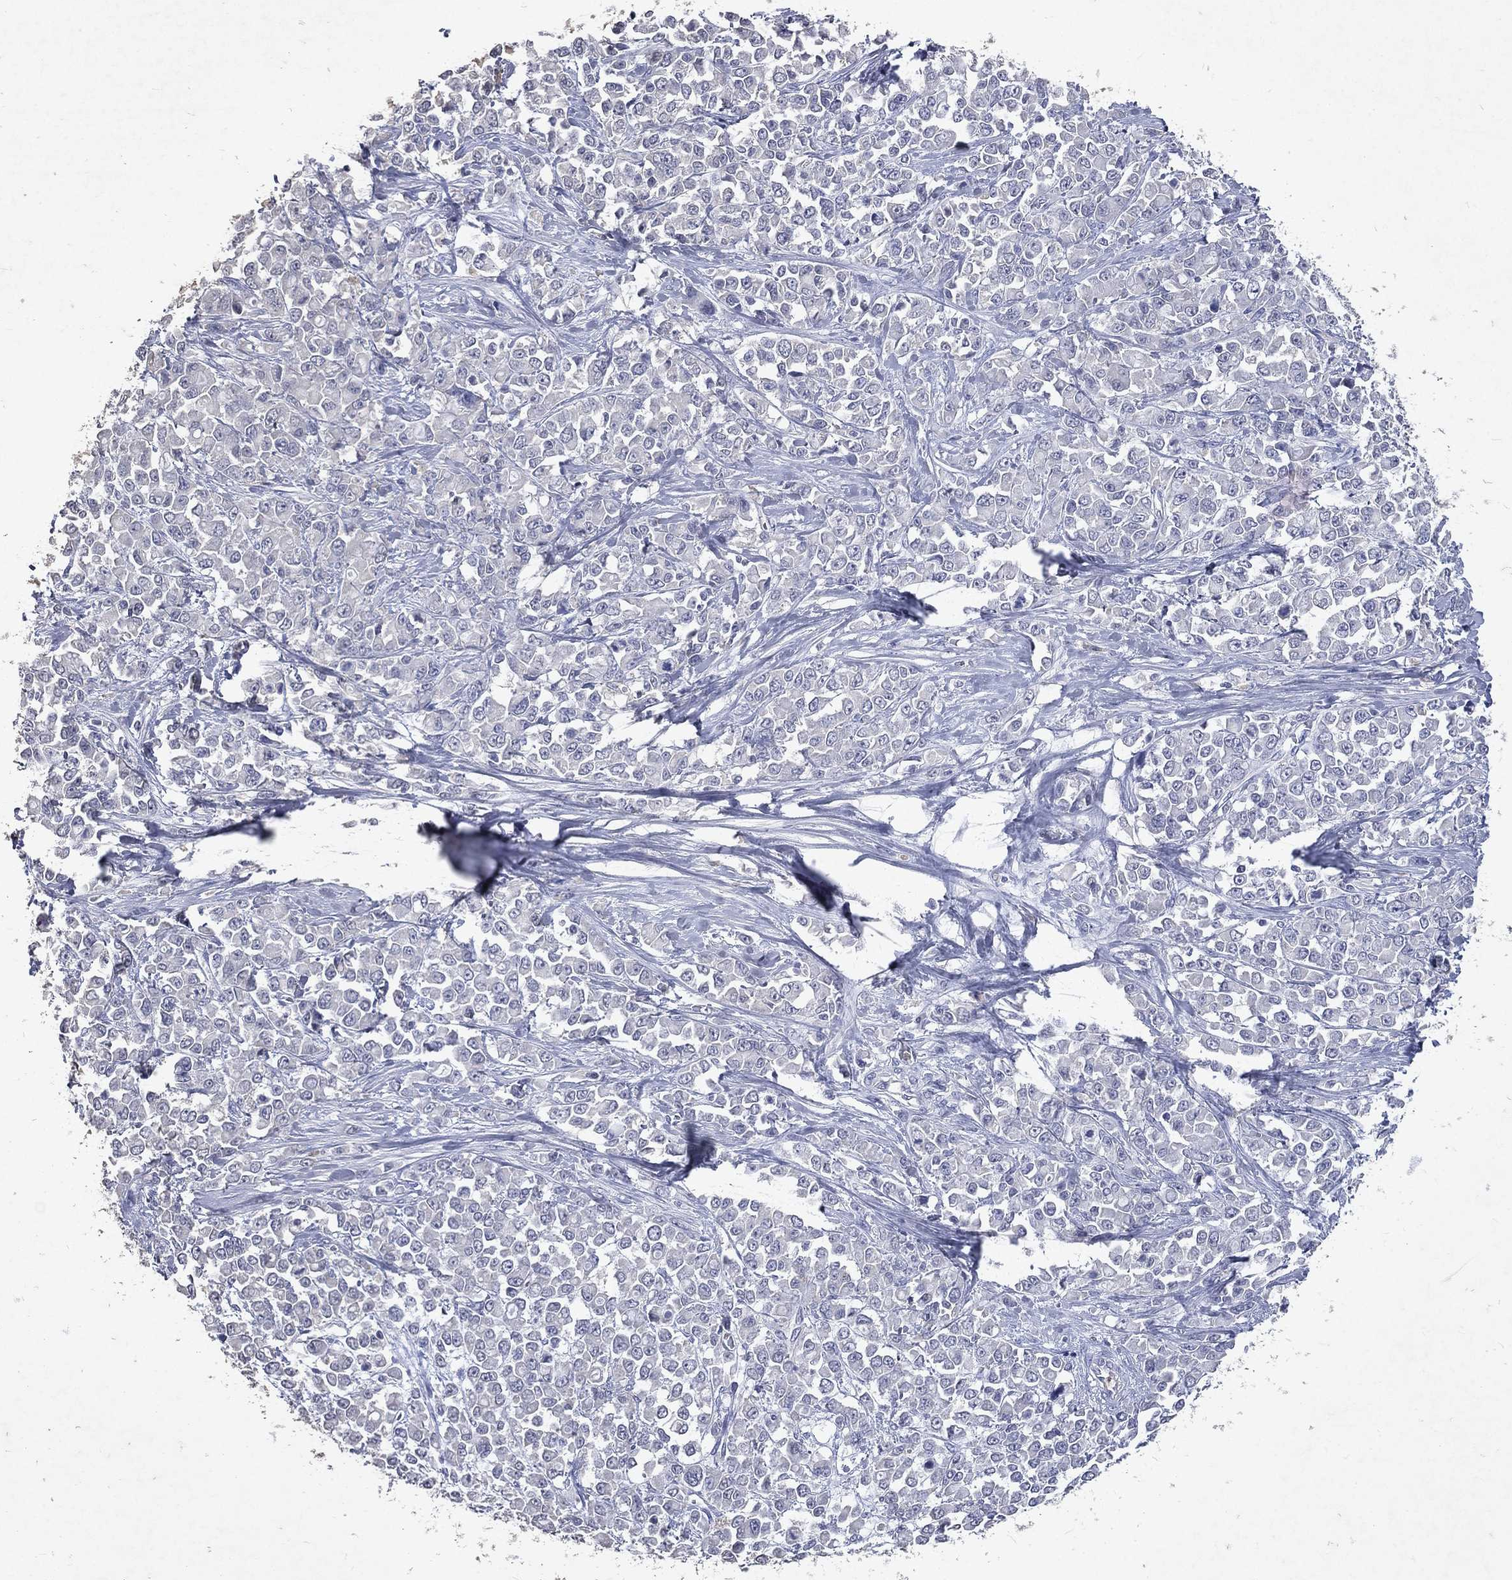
{"staining": {"intensity": "negative", "quantity": "none", "location": "none"}, "tissue": "stomach cancer", "cell_type": "Tumor cells", "image_type": "cancer", "snomed": [{"axis": "morphology", "description": "Adenocarcinoma, NOS"}, {"axis": "topography", "description": "Stomach"}], "caption": "Protein analysis of adenocarcinoma (stomach) demonstrates no significant expression in tumor cells. Brightfield microscopy of IHC stained with DAB (brown) and hematoxylin (blue), captured at high magnification.", "gene": "SLC34A2", "patient": {"sex": "female", "age": 76}}